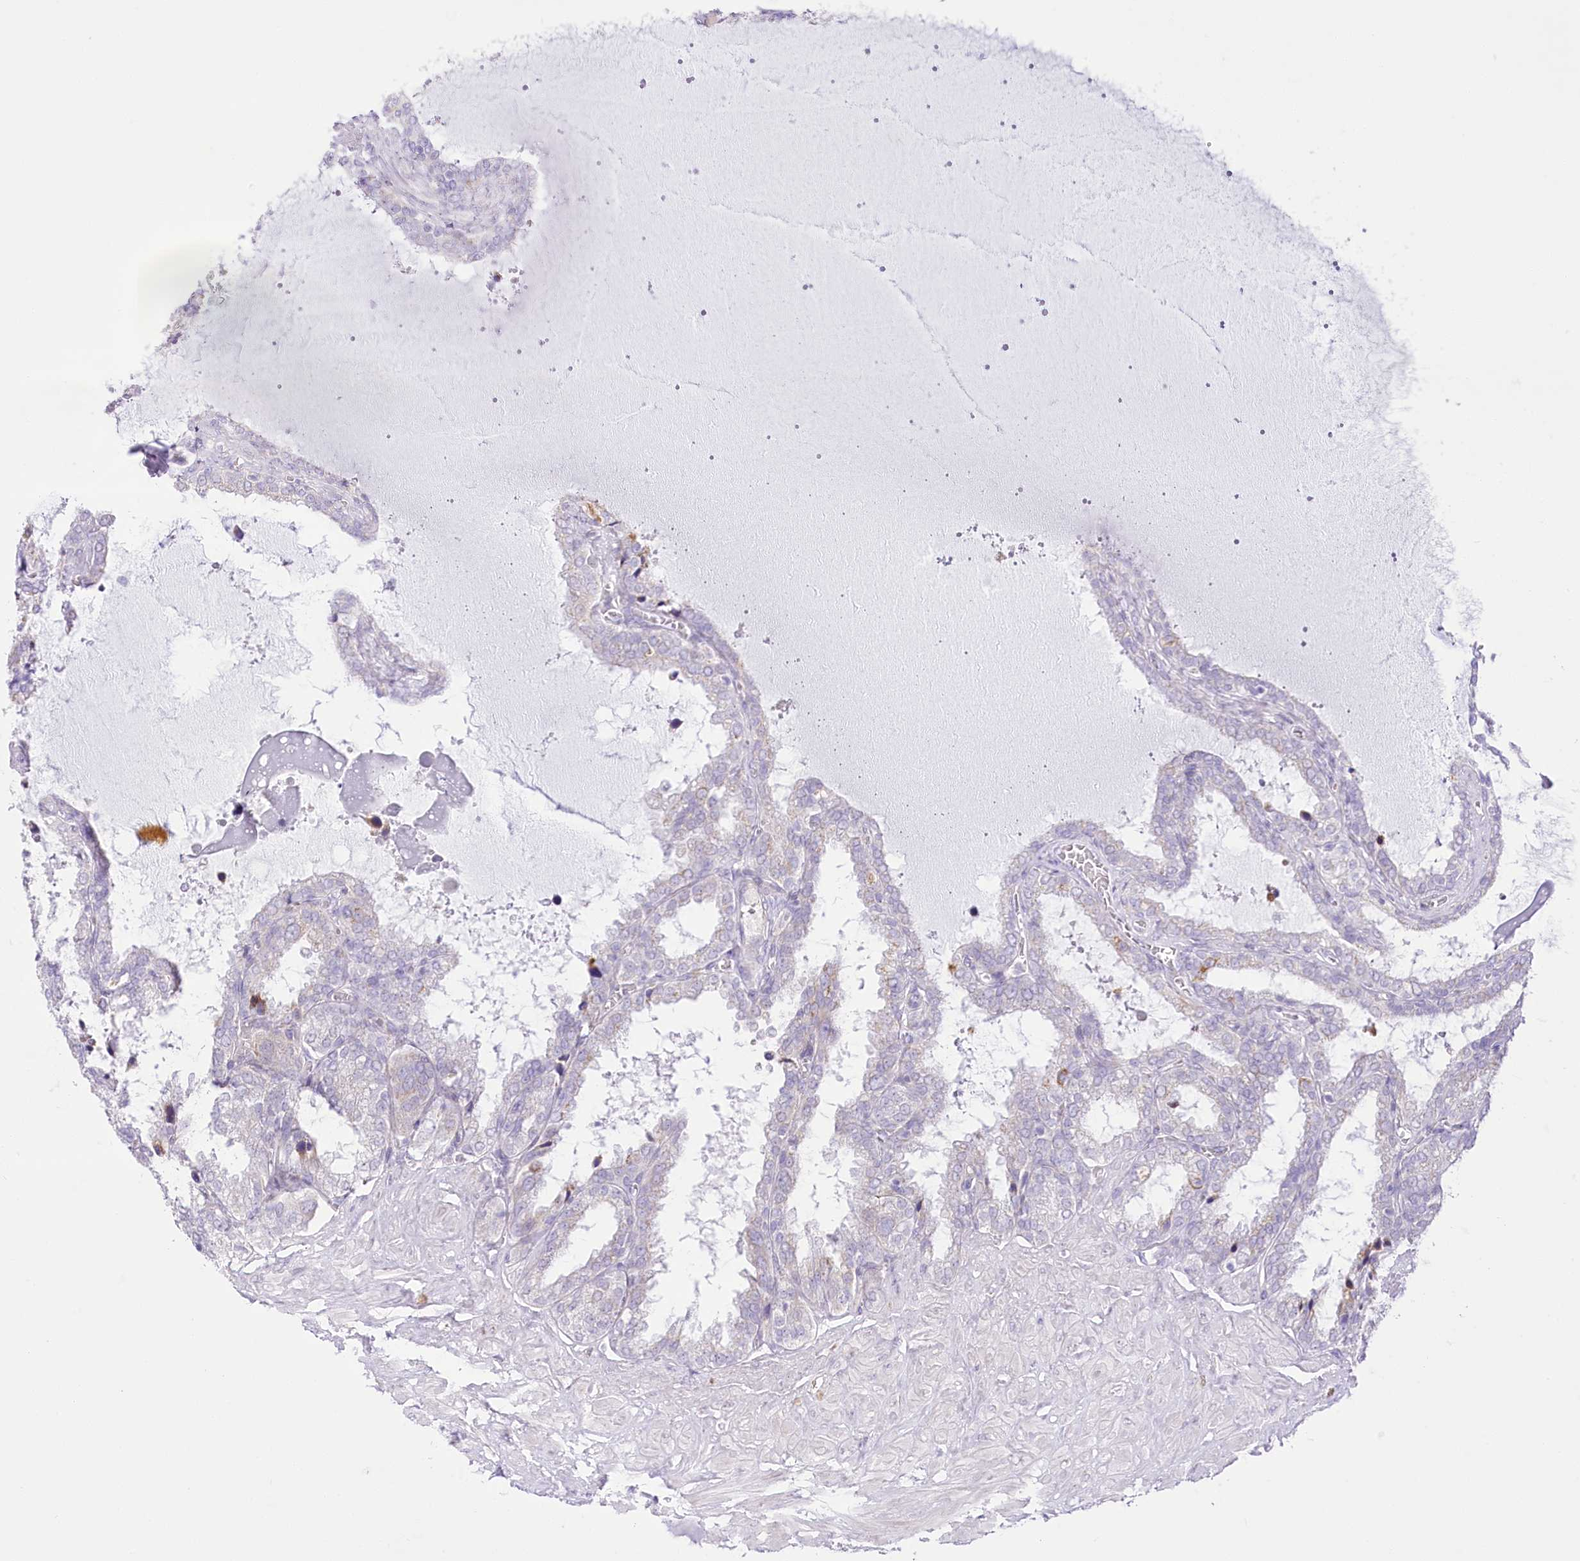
{"staining": {"intensity": "negative", "quantity": "none", "location": "none"}, "tissue": "seminal vesicle", "cell_type": "Glandular cells", "image_type": "normal", "snomed": [{"axis": "morphology", "description": "Normal tissue, NOS"}, {"axis": "topography", "description": "Seminal veicle"}], "caption": "The image displays no staining of glandular cells in normal seminal vesicle. (DAB (3,3'-diaminobenzidine) immunohistochemistry, high magnification).", "gene": "CCDC30", "patient": {"sex": "male", "age": 46}}